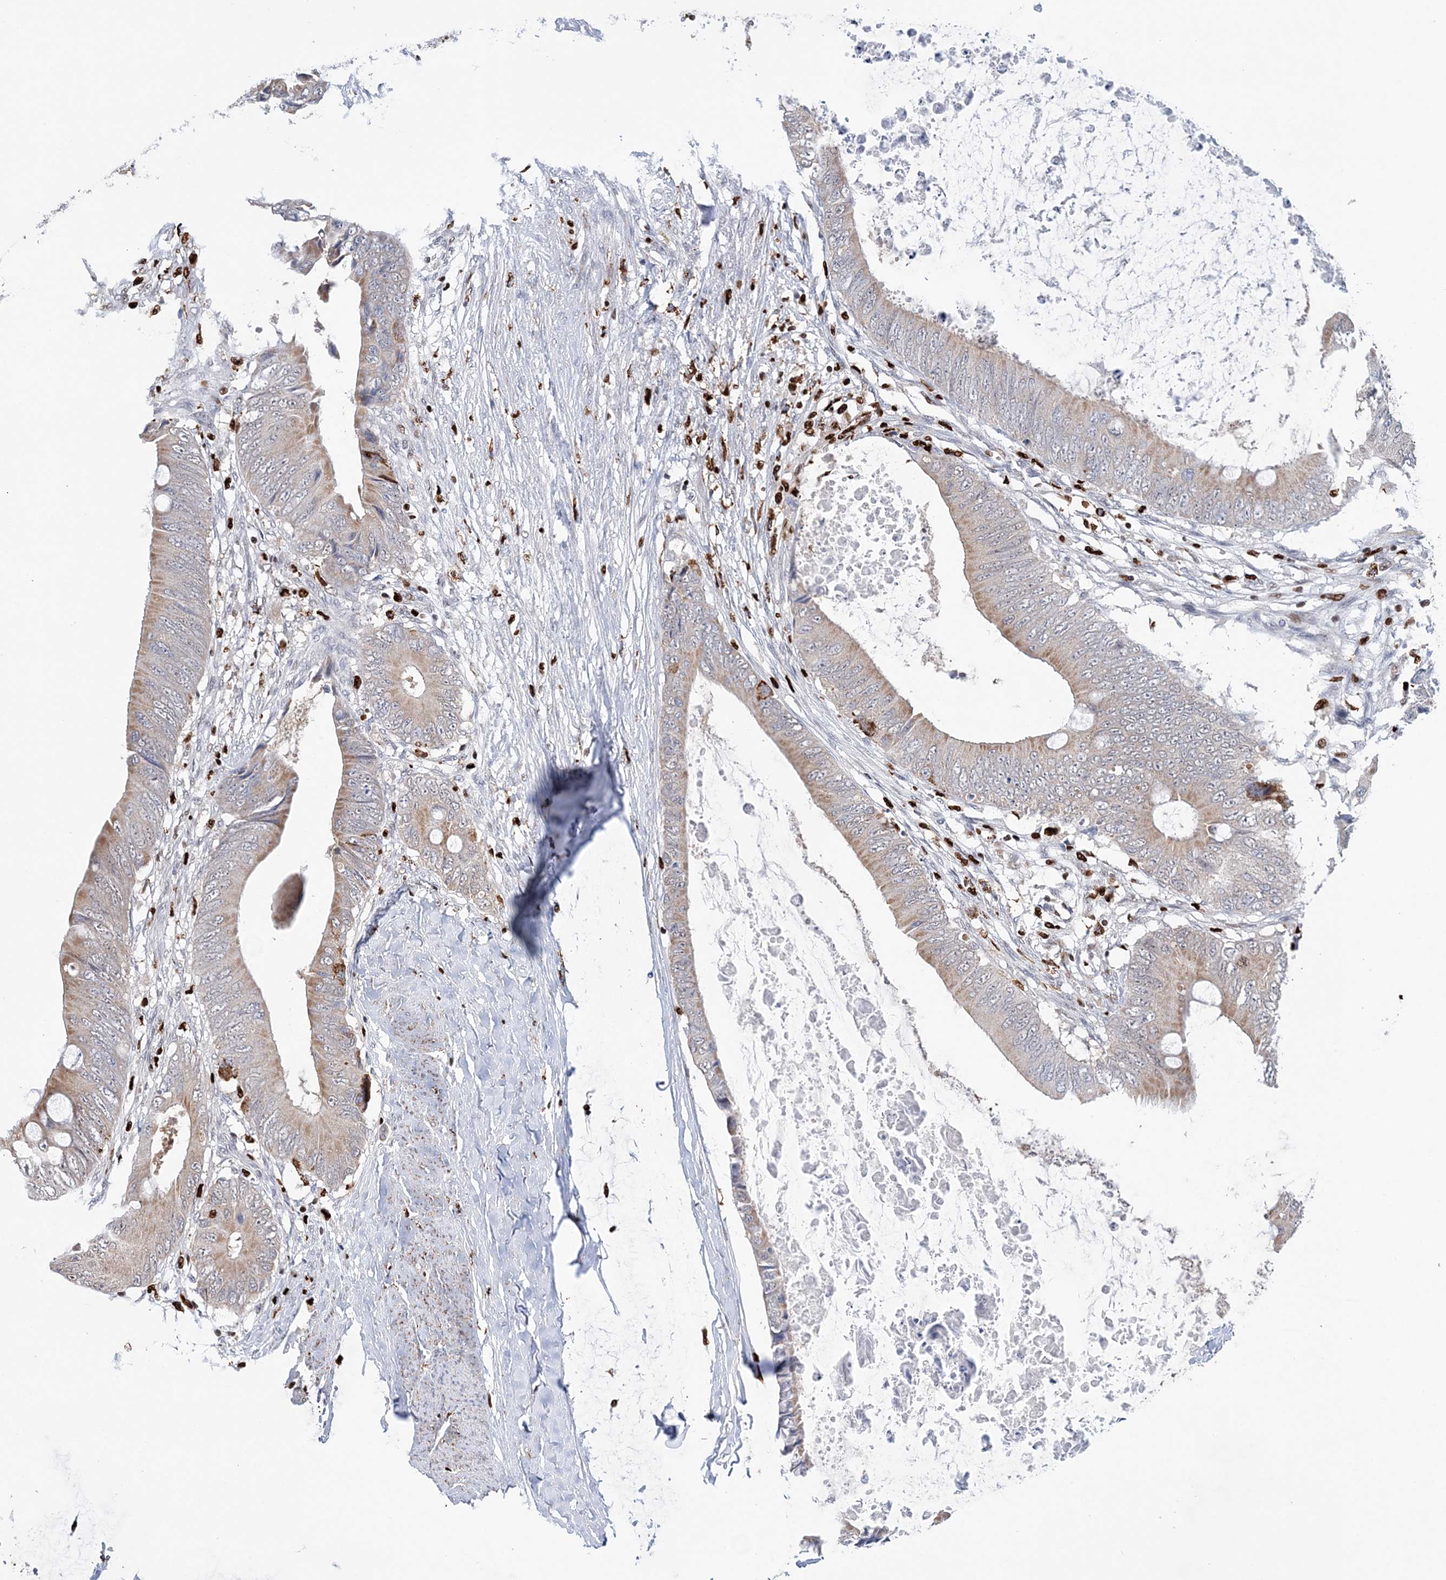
{"staining": {"intensity": "weak", "quantity": ">75%", "location": "cytoplasmic/membranous"}, "tissue": "colorectal cancer", "cell_type": "Tumor cells", "image_type": "cancer", "snomed": [{"axis": "morphology", "description": "Normal tissue, NOS"}, {"axis": "morphology", "description": "Adenocarcinoma, NOS"}, {"axis": "topography", "description": "Rectum"}, {"axis": "topography", "description": "Peripheral nerve tissue"}], "caption": "High-power microscopy captured an IHC micrograph of colorectal cancer (adenocarcinoma), revealing weak cytoplasmic/membranous staining in about >75% of tumor cells.", "gene": "NIT2", "patient": {"sex": "female", "age": 77}}